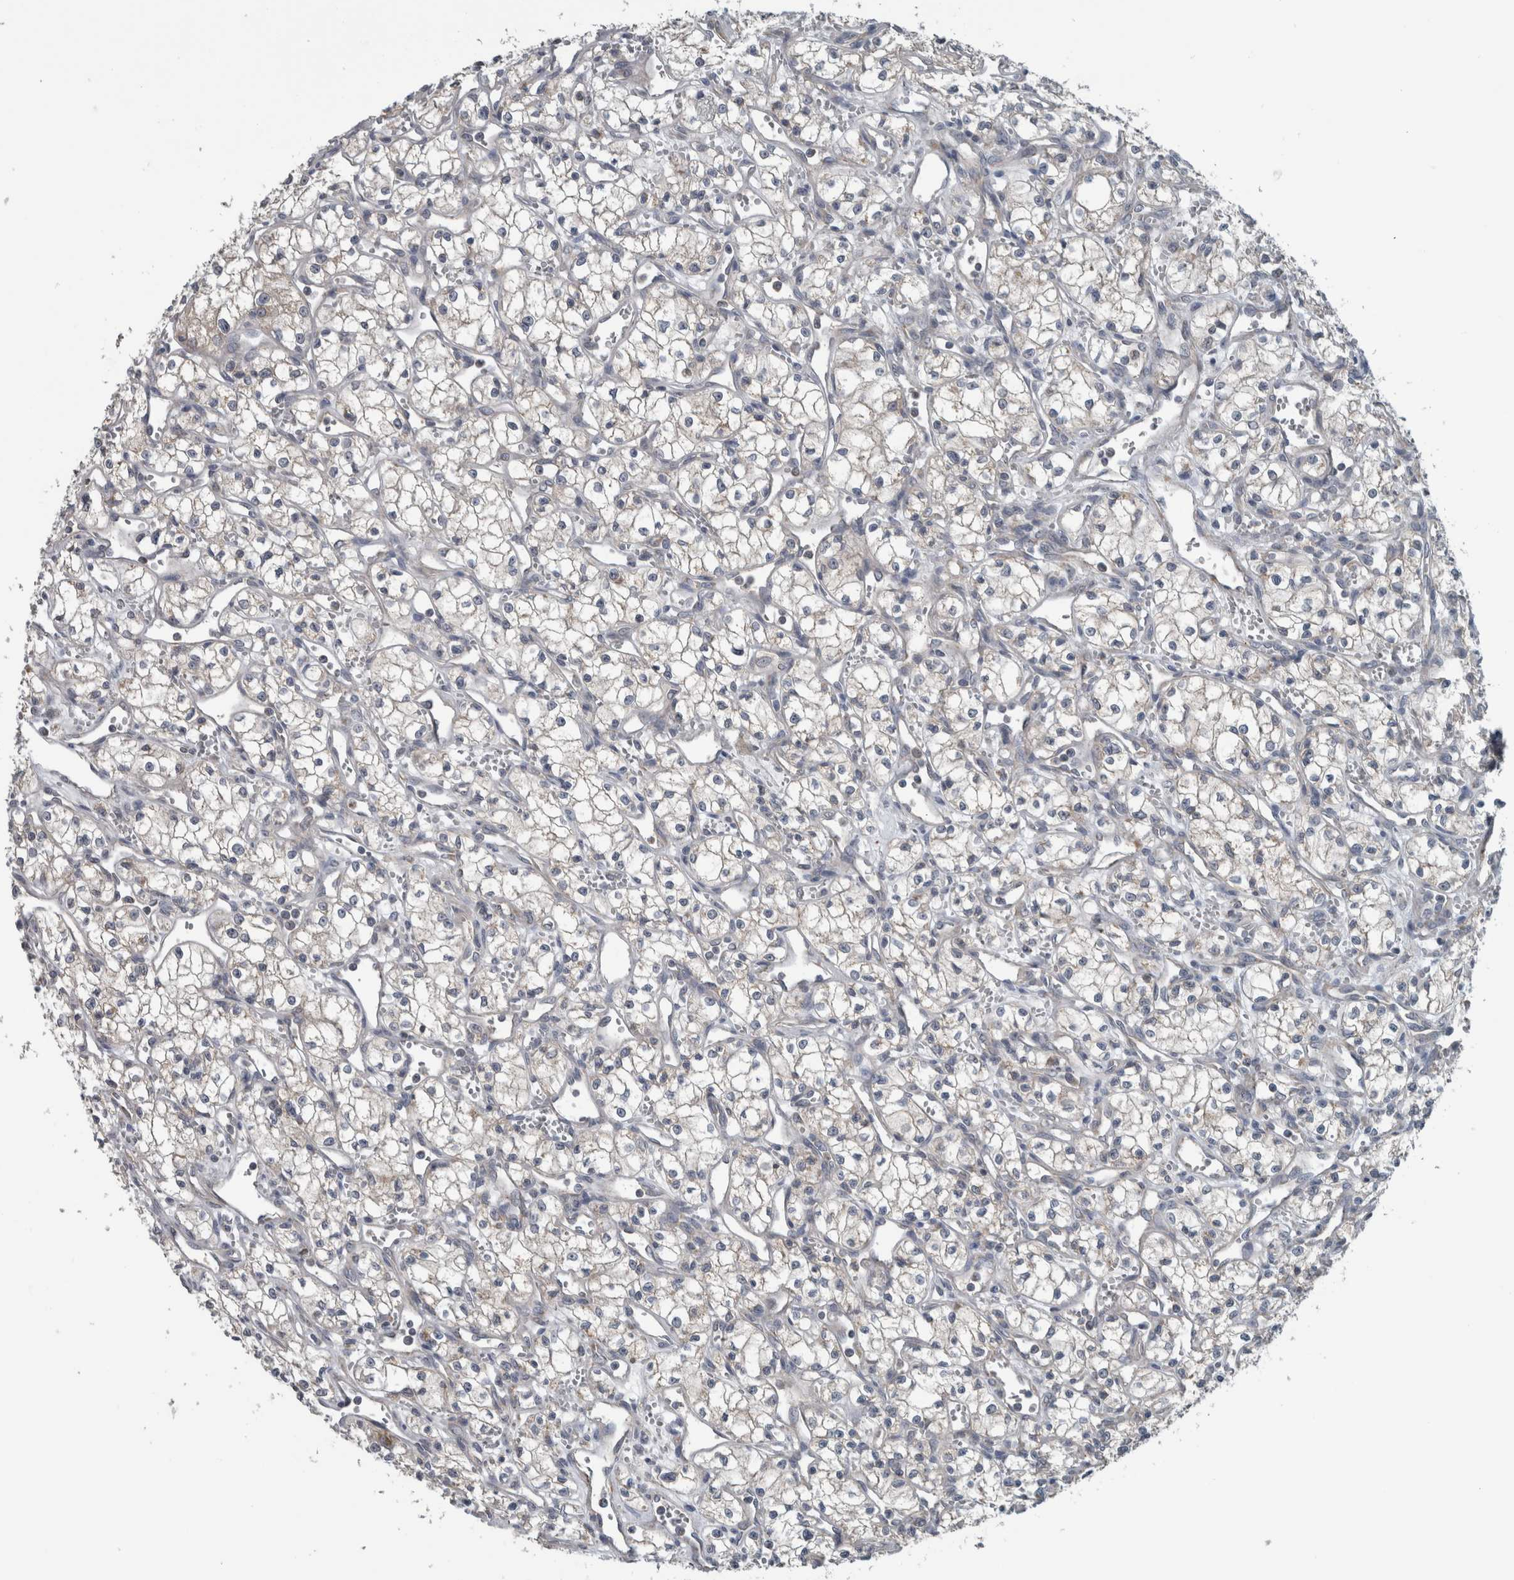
{"staining": {"intensity": "negative", "quantity": "none", "location": "none"}, "tissue": "renal cancer", "cell_type": "Tumor cells", "image_type": "cancer", "snomed": [{"axis": "morphology", "description": "Adenocarcinoma, NOS"}, {"axis": "topography", "description": "Kidney"}], "caption": "Immunohistochemistry (IHC) micrograph of human renal cancer stained for a protein (brown), which reveals no expression in tumor cells.", "gene": "ARMC1", "patient": {"sex": "male", "age": 59}}